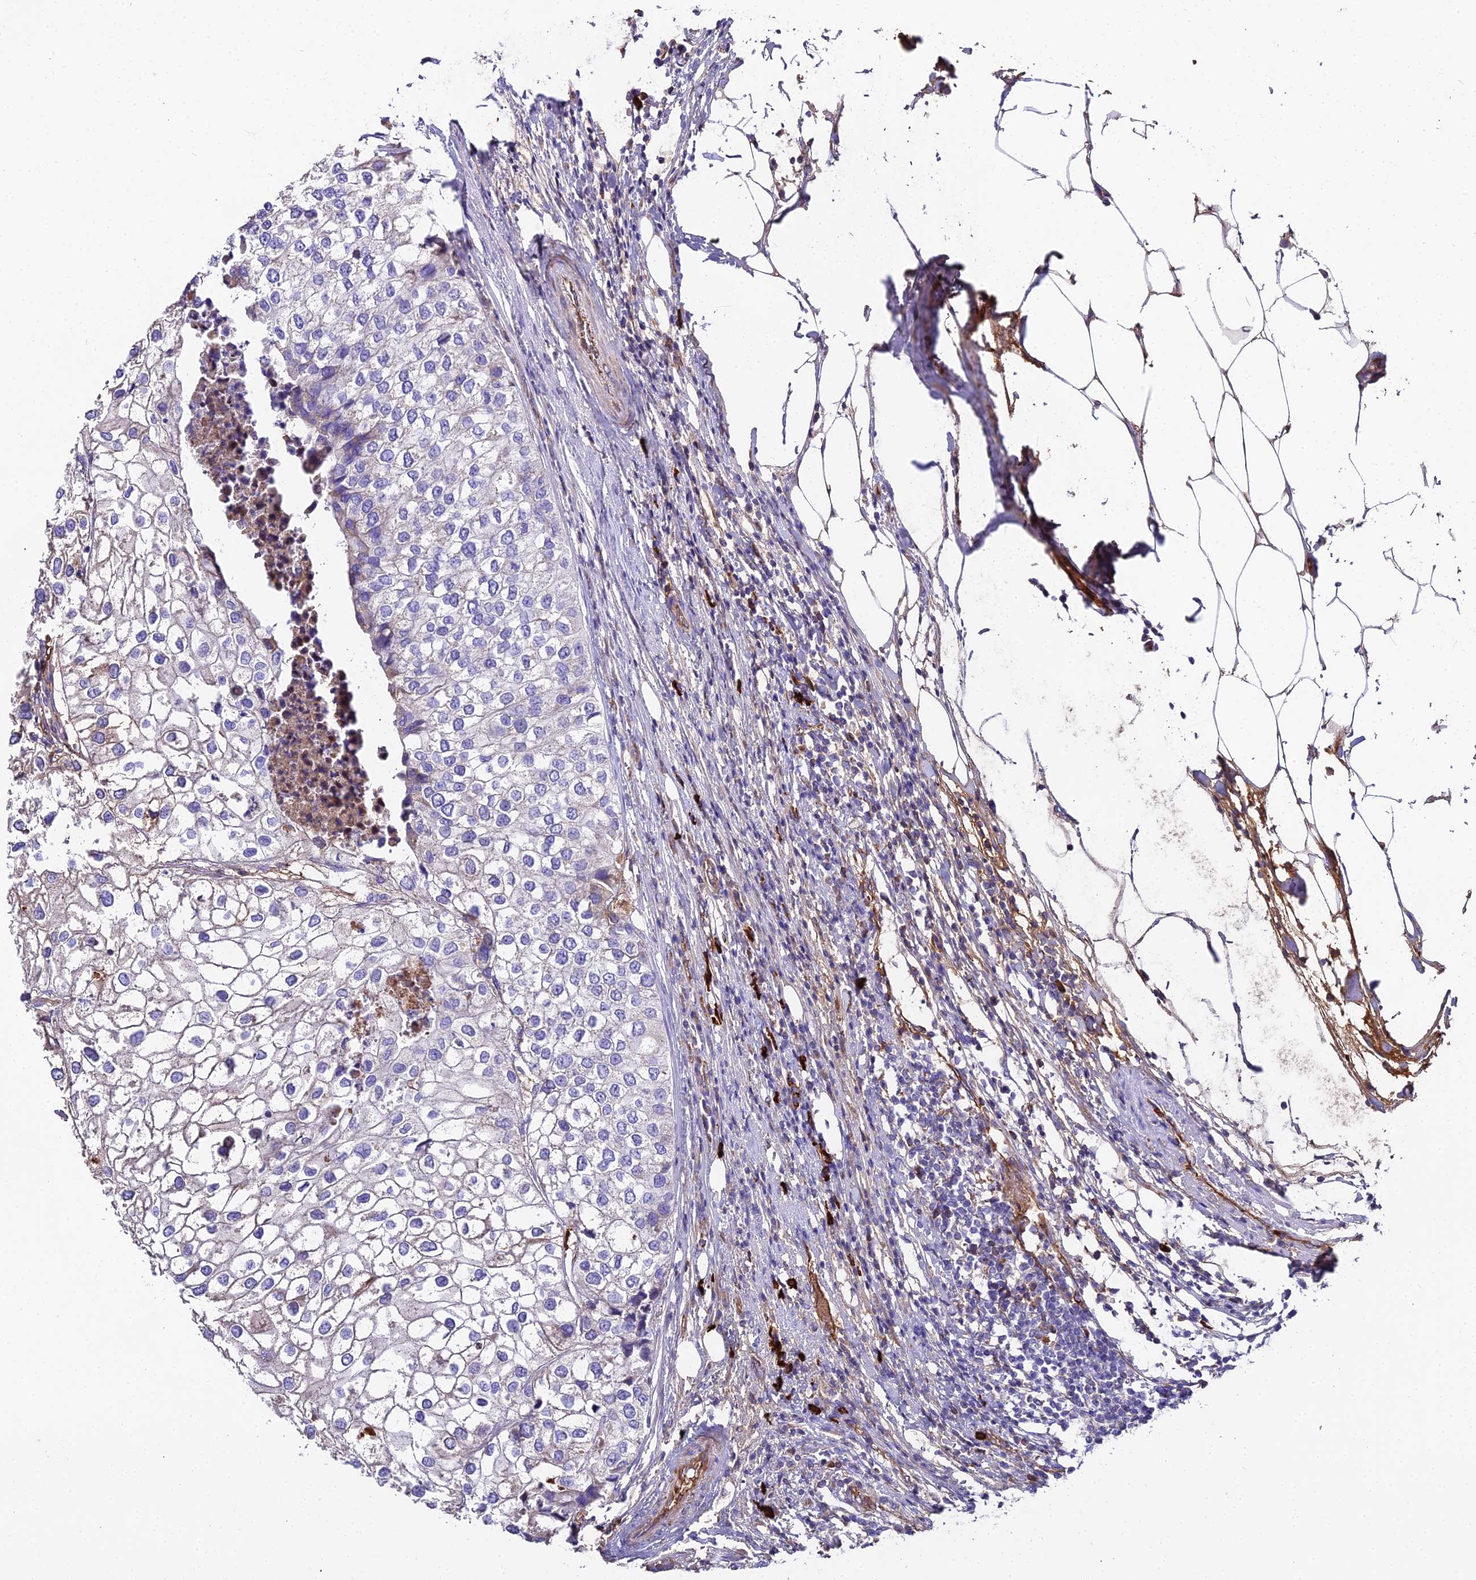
{"staining": {"intensity": "moderate", "quantity": "<25%", "location": "cytoplasmic/membranous"}, "tissue": "urothelial cancer", "cell_type": "Tumor cells", "image_type": "cancer", "snomed": [{"axis": "morphology", "description": "Urothelial carcinoma, High grade"}, {"axis": "topography", "description": "Urinary bladder"}], "caption": "High-power microscopy captured an IHC image of high-grade urothelial carcinoma, revealing moderate cytoplasmic/membranous staining in about <25% of tumor cells. (Brightfield microscopy of DAB IHC at high magnification).", "gene": "BEX4", "patient": {"sex": "male", "age": 64}}